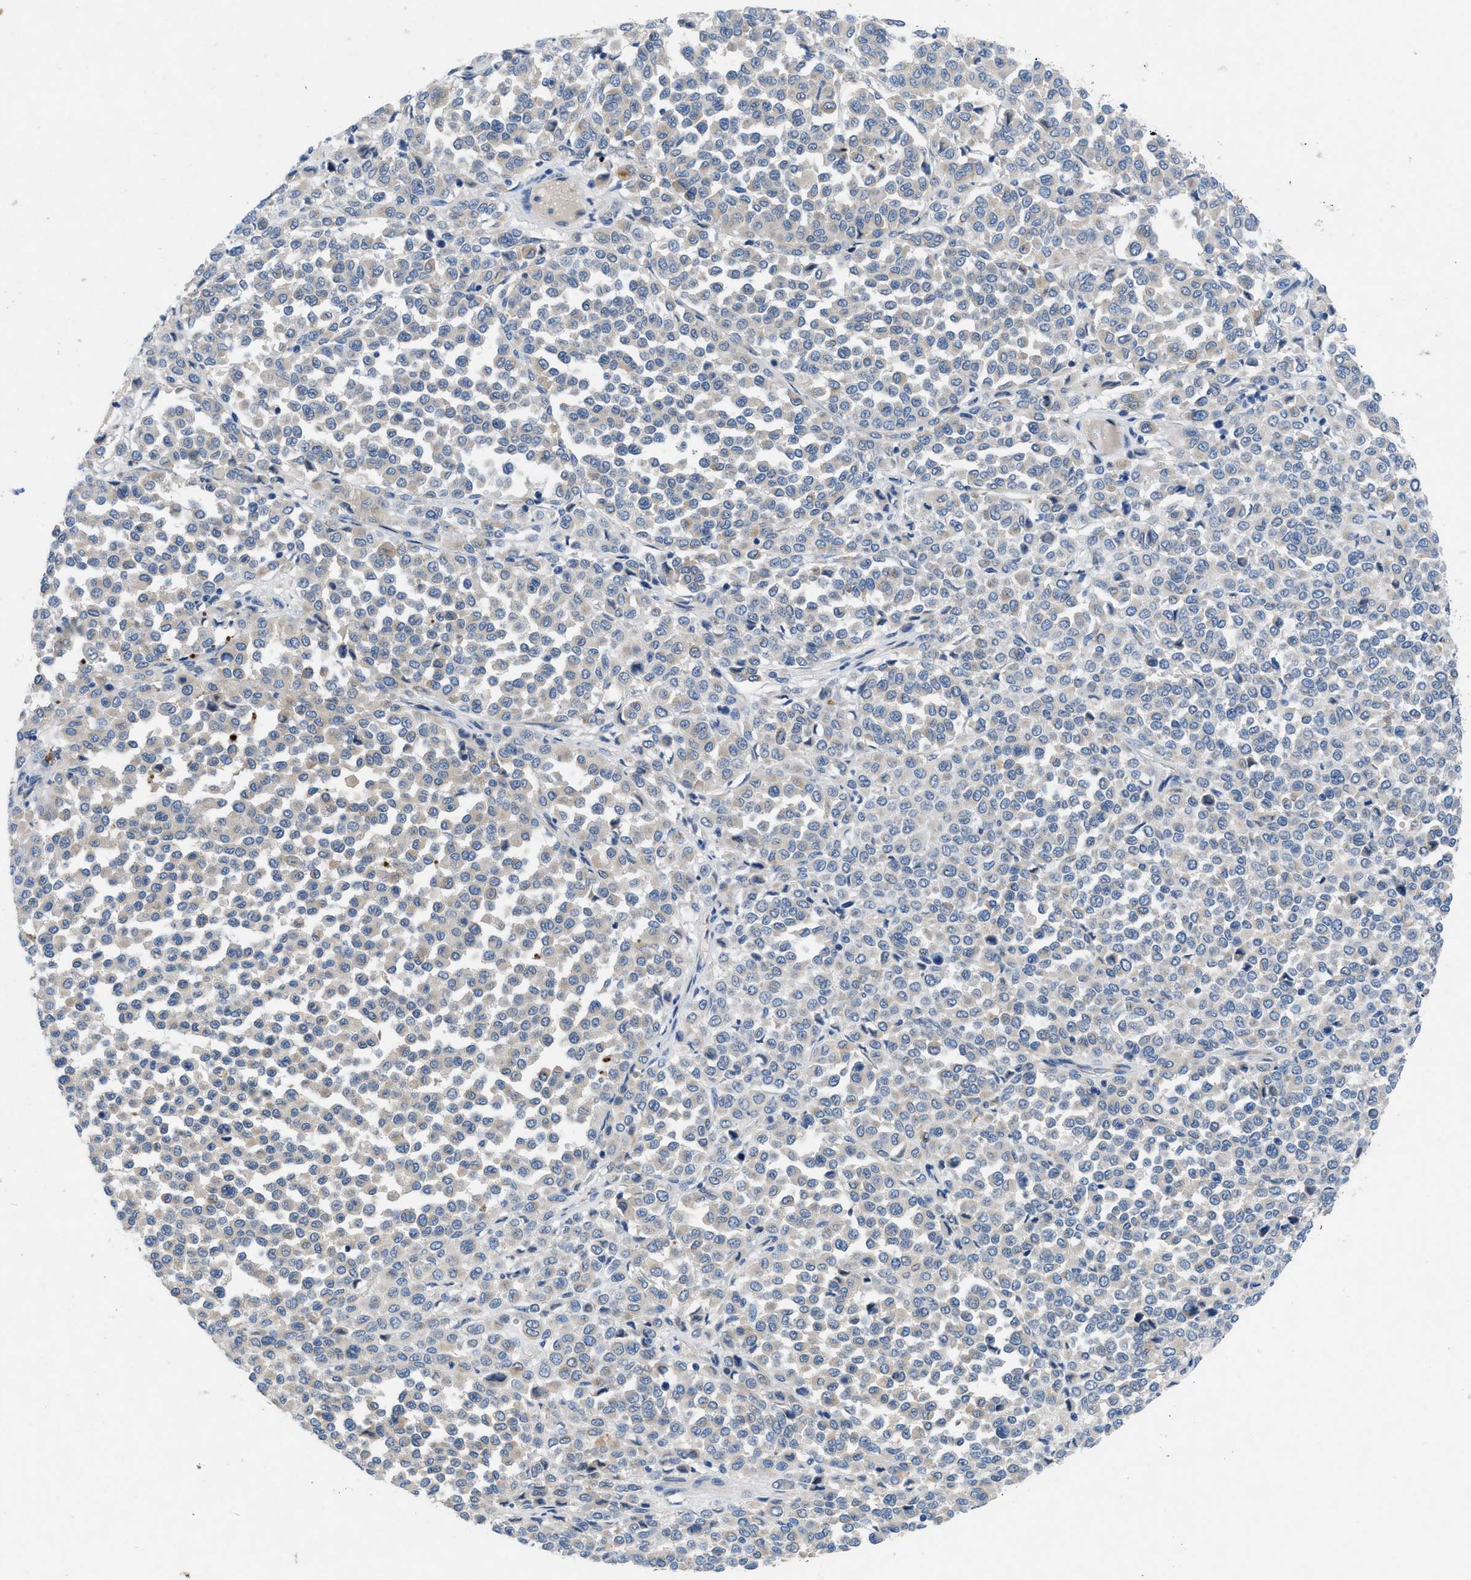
{"staining": {"intensity": "negative", "quantity": "none", "location": "none"}, "tissue": "melanoma", "cell_type": "Tumor cells", "image_type": "cancer", "snomed": [{"axis": "morphology", "description": "Malignant melanoma, Metastatic site"}, {"axis": "topography", "description": "Pancreas"}], "caption": "Immunohistochemistry (IHC) of human melanoma exhibits no positivity in tumor cells. (DAB (3,3'-diaminobenzidine) immunohistochemistry (IHC) visualized using brightfield microscopy, high magnification).", "gene": "PGR", "patient": {"sex": "female", "age": 30}}